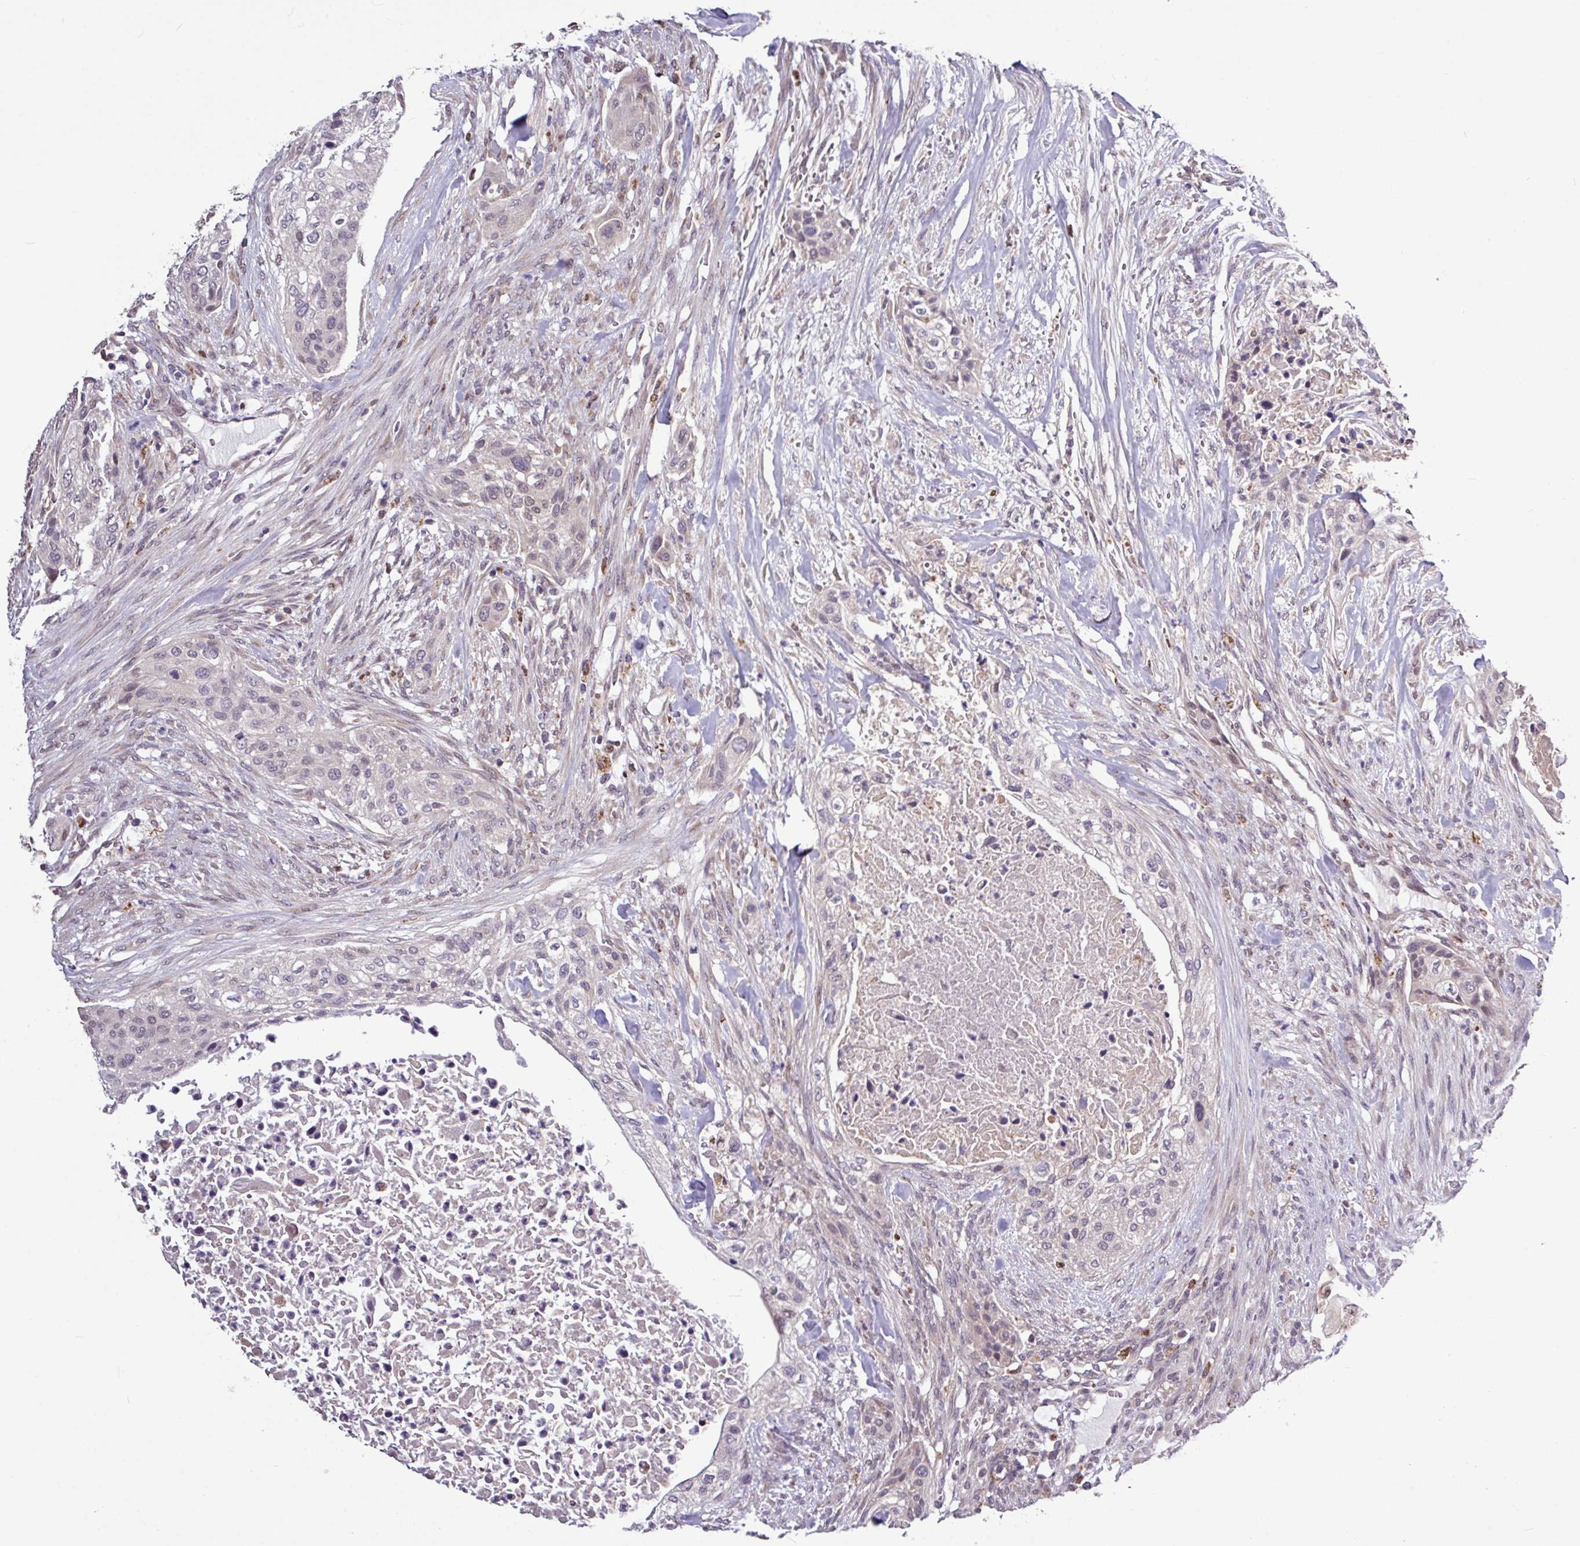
{"staining": {"intensity": "negative", "quantity": "none", "location": "none"}, "tissue": "urothelial cancer", "cell_type": "Tumor cells", "image_type": "cancer", "snomed": [{"axis": "morphology", "description": "Urothelial carcinoma, High grade"}, {"axis": "topography", "description": "Urinary bladder"}], "caption": "The photomicrograph shows no staining of tumor cells in urothelial cancer.", "gene": "SKIC2", "patient": {"sex": "male", "age": 35}}